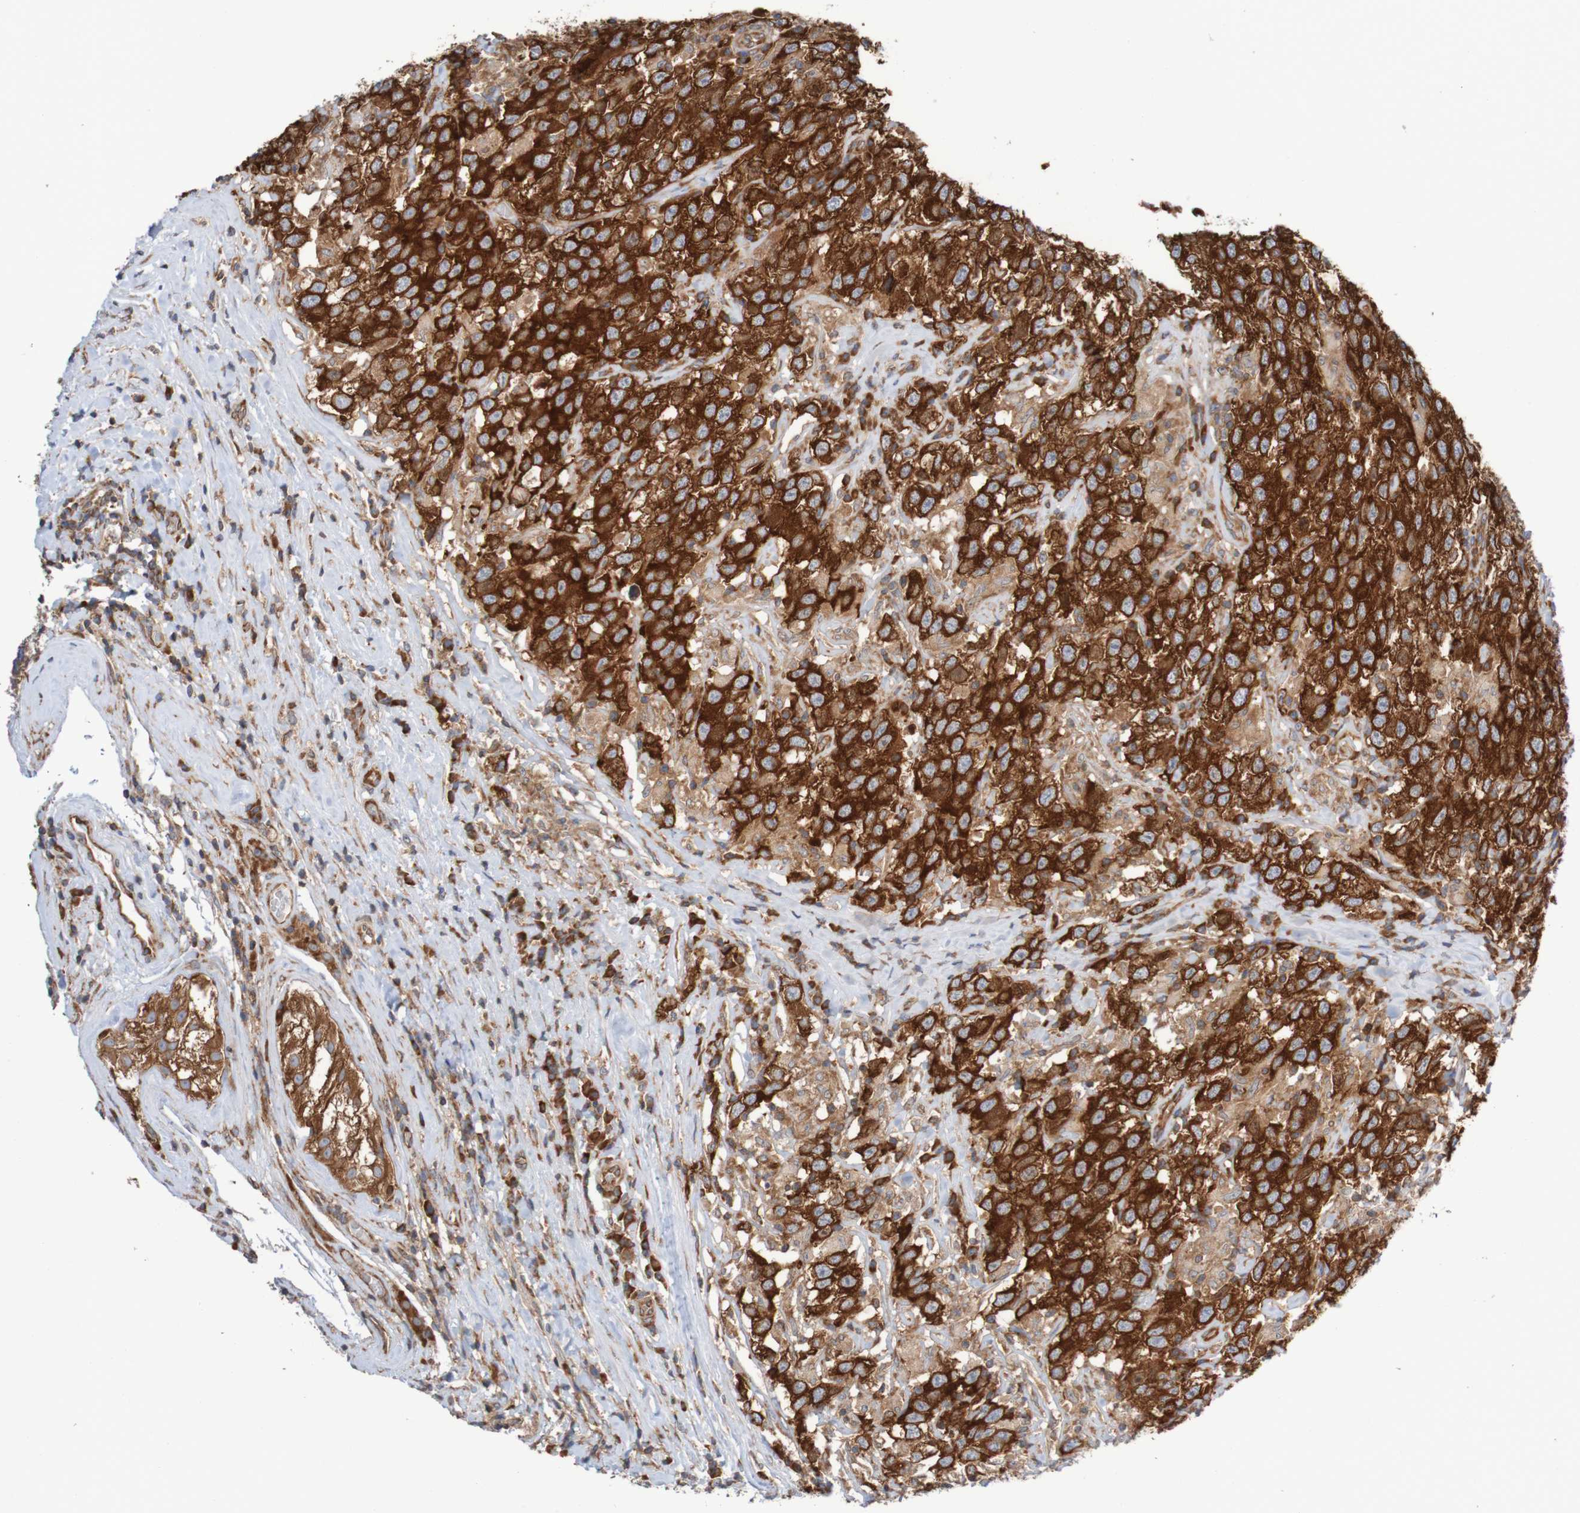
{"staining": {"intensity": "strong", "quantity": ">75%", "location": "cytoplasmic/membranous"}, "tissue": "testis cancer", "cell_type": "Tumor cells", "image_type": "cancer", "snomed": [{"axis": "morphology", "description": "Seminoma, NOS"}, {"axis": "topography", "description": "Testis"}], "caption": "The histopathology image demonstrates immunohistochemical staining of testis cancer. There is strong cytoplasmic/membranous staining is identified in about >75% of tumor cells.", "gene": "LRRC47", "patient": {"sex": "male", "age": 41}}